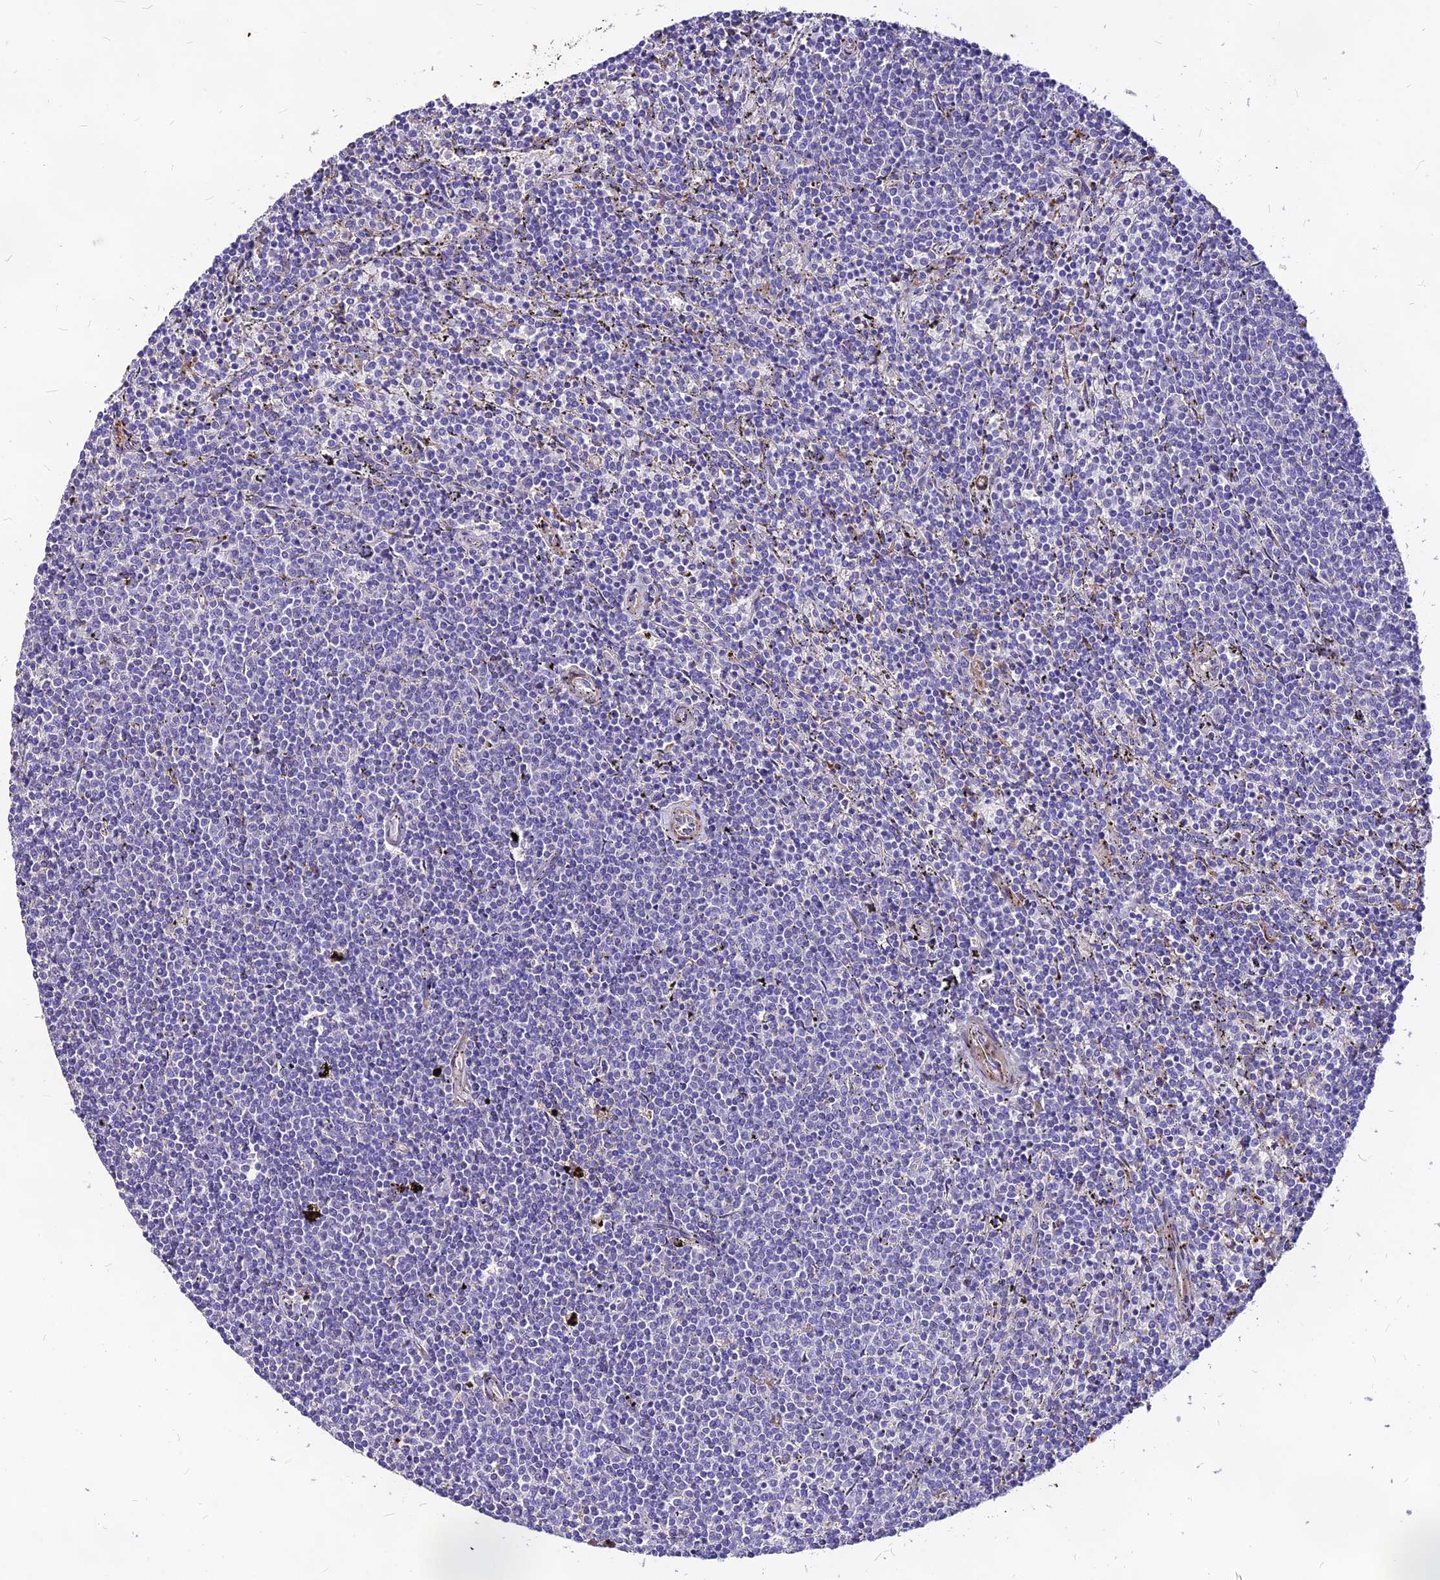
{"staining": {"intensity": "negative", "quantity": "none", "location": "none"}, "tissue": "lymphoma", "cell_type": "Tumor cells", "image_type": "cancer", "snomed": [{"axis": "morphology", "description": "Malignant lymphoma, non-Hodgkin's type, Low grade"}, {"axis": "topography", "description": "Spleen"}], "caption": "Tumor cells are negative for brown protein staining in low-grade malignant lymphoma, non-Hodgkin's type.", "gene": "RIMOC1", "patient": {"sex": "female", "age": 50}}